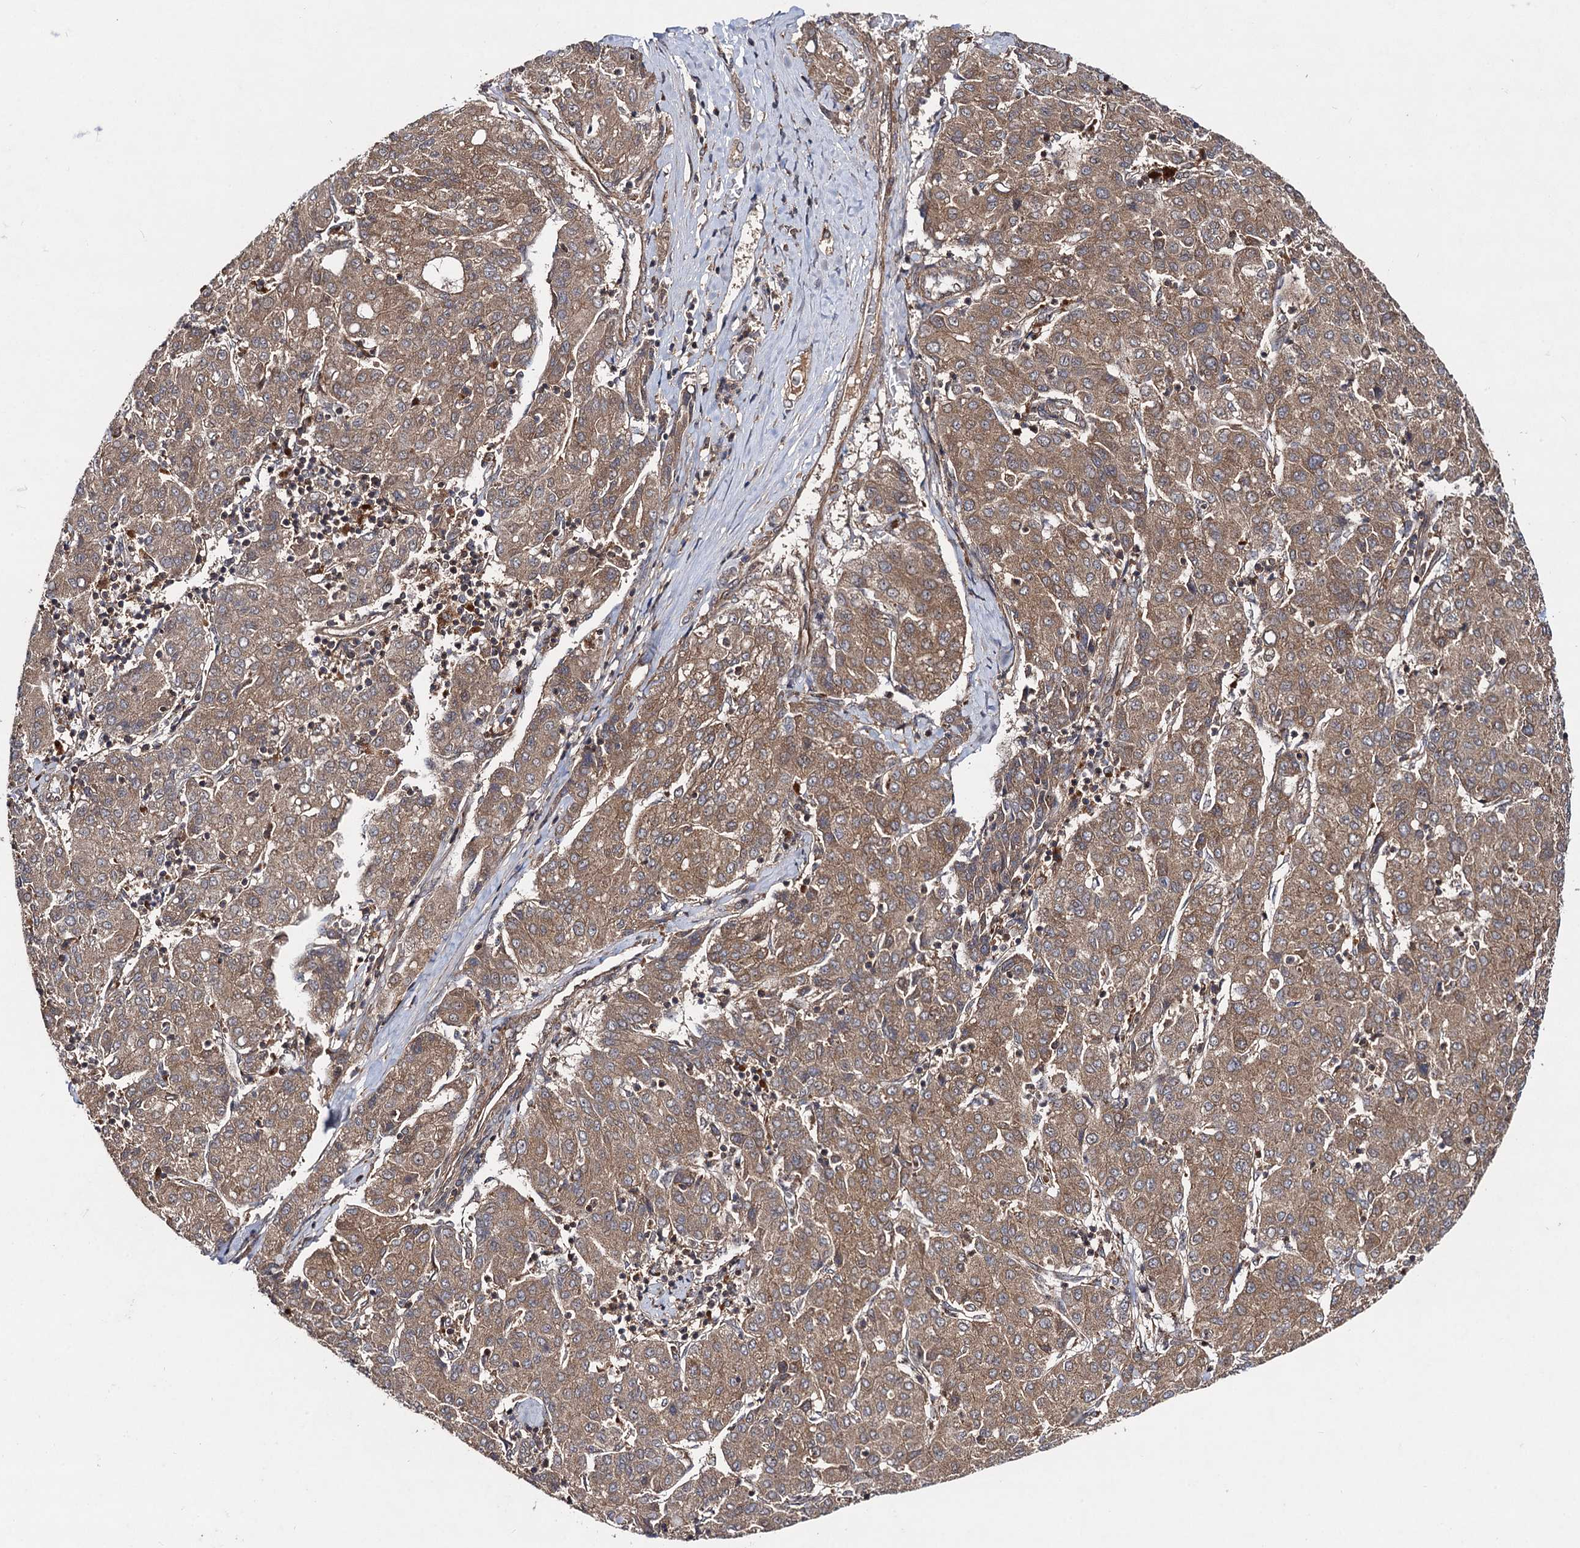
{"staining": {"intensity": "moderate", "quantity": ">75%", "location": "cytoplasmic/membranous"}, "tissue": "liver cancer", "cell_type": "Tumor cells", "image_type": "cancer", "snomed": [{"axis": "morphology", "description": "Carcinoma, Hepatocellular, NOS"}, {"axis": "topography", "description": "Liver"}], "caption": "Moderate cytoplasmic/membranous protein expression is seen in about >75% of tumor cells in hepatocellular carcinoma (liver). (Brightfield microscopy of DAB IHC at high magnification).", "gene": "KXD1", "patient": {"sex": "male", "age": 65}}